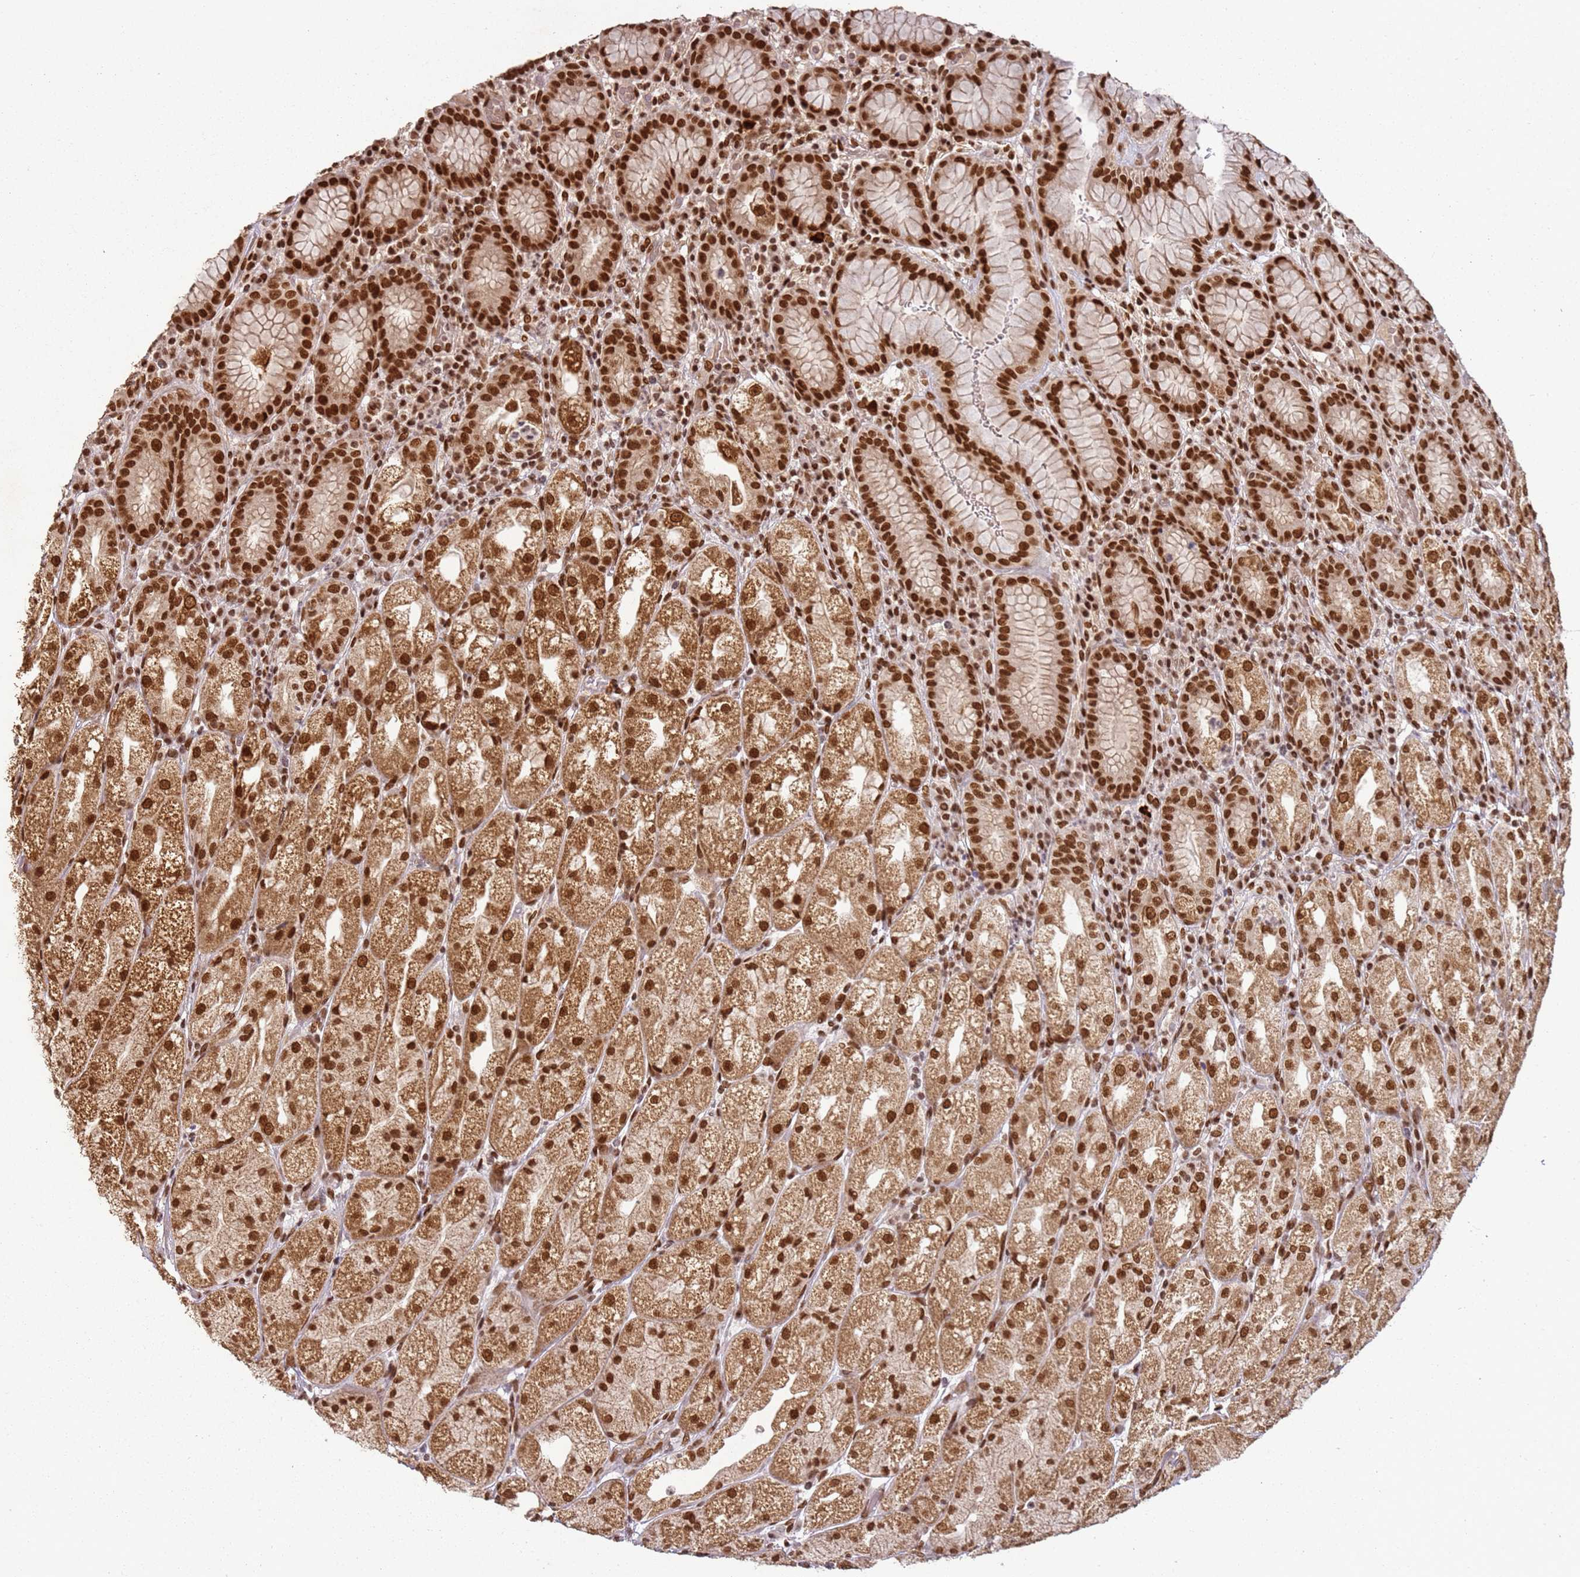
{"staining": {"intensity": "strong", "quantity": ">75%", "location": "cytoplasmic/membranous,nuclear"}, "tissue": "stomach", "cell_type": "Glandular cells", "image_type": "normal", "snomed": [{"axis": "morphology", "description": "Normal tissue, NOS"}, {"axis": "topography", "description": "Stomach, upper"}], "caption": "This micrograph exhibits unremarkable stomach stained with IHC to label a protein in brown. The cytoplasmic/membranous,nuclear of glandular cells show strong positivity for the protein. Nuclei are counter-stained blue.", "gene": "TENT4A", "patient": {"sex": "male", "age": 52}}